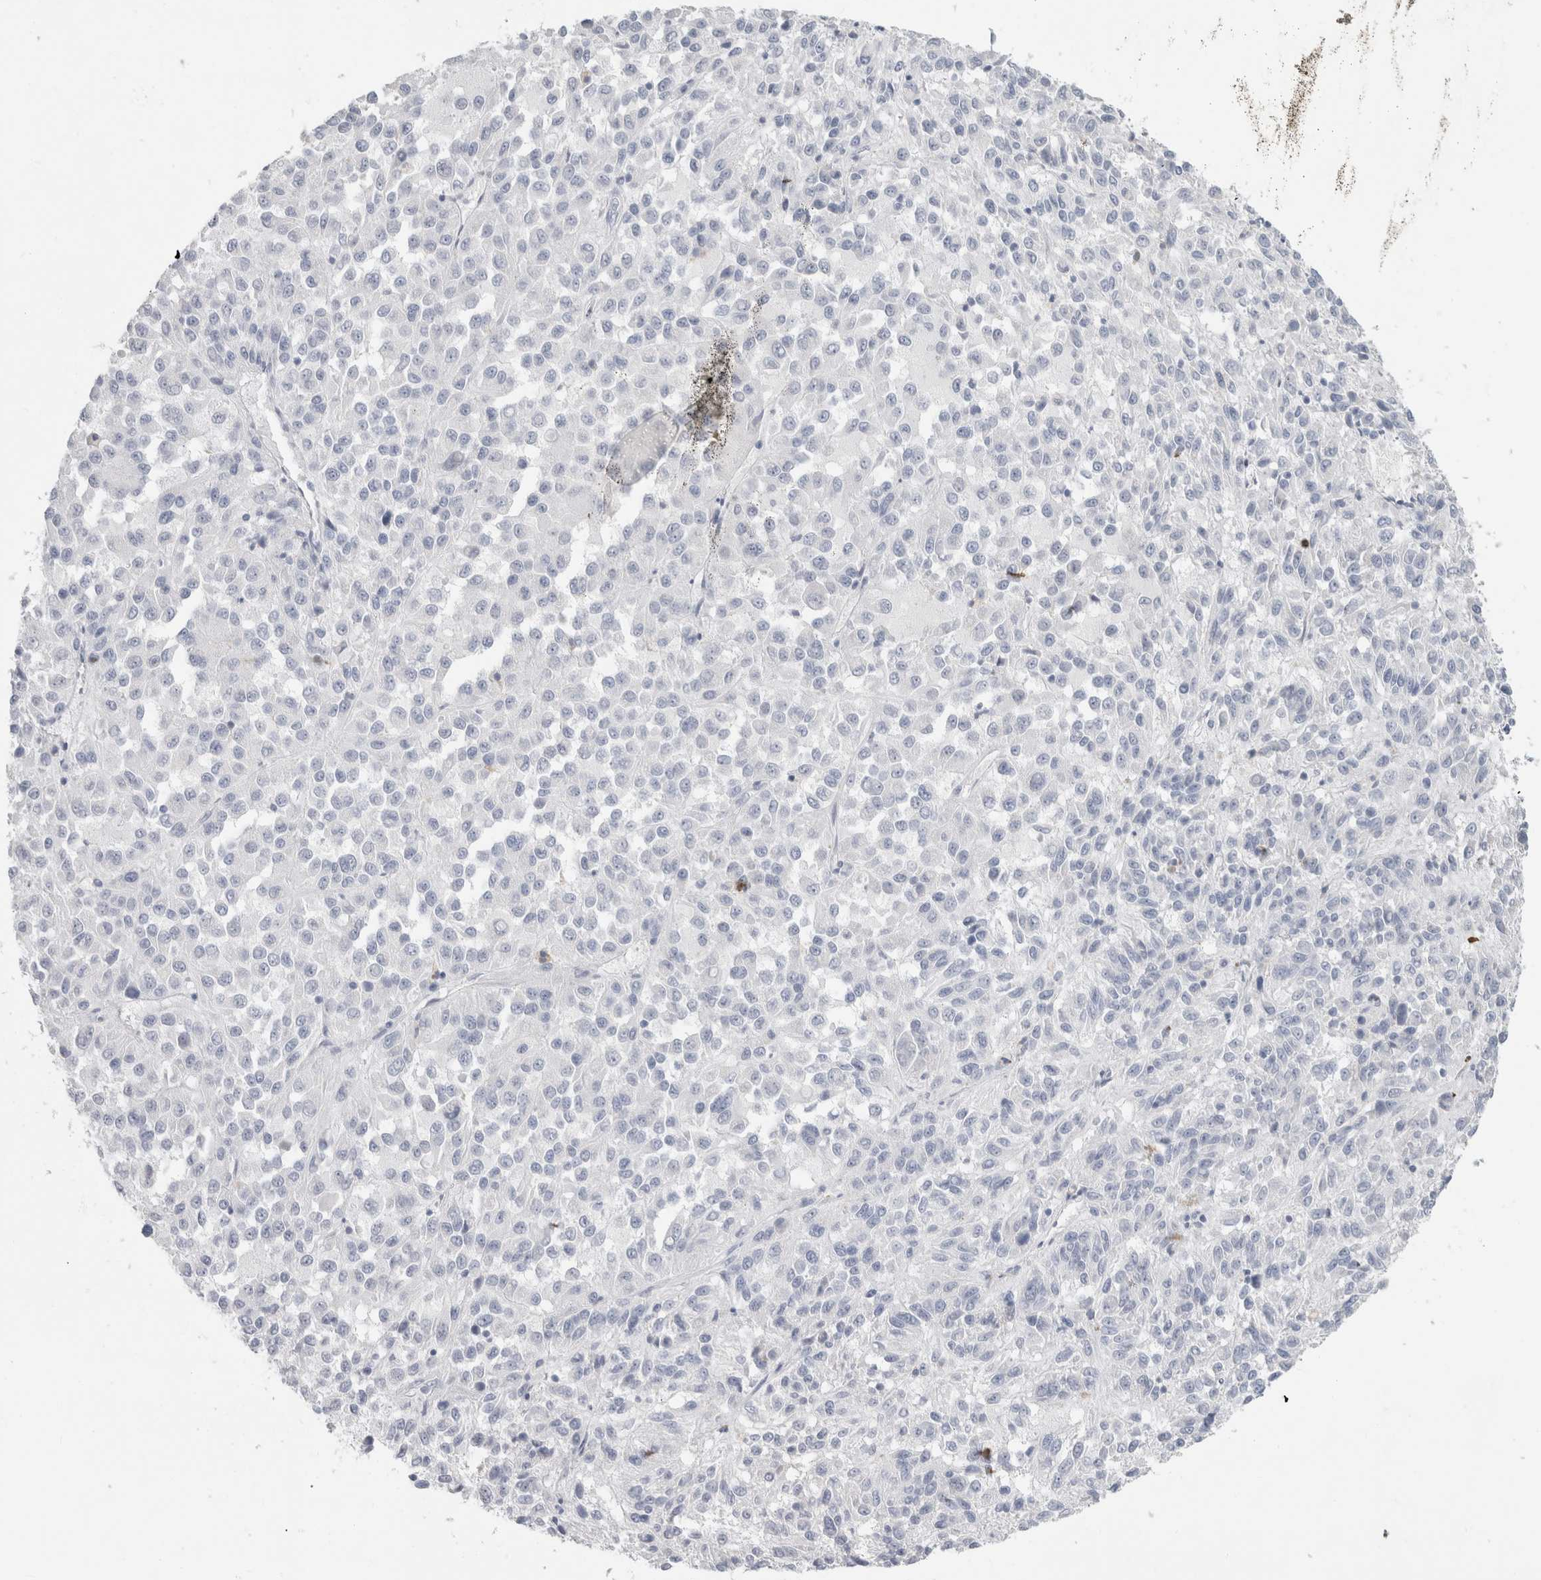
{"staining": {"intensity": "negative", "quantity": "none", "location": "none"}, "tissue": "melanoma", "cell_type": "Tumor cells", "image_type": "cancer", "snomed": [{"axis": "morphology", "description": "Malignant melanoma, Metastatic site"}, {"axis": "topography", "description": "Lung"}], "caption": "Tumor cells show no significant protein expression in malignant melanoma (metastatic site). (IHC, brightfield microscopy, high magnification).", "gene": "SLC6A1", "patient": {"sex": "male", "age": 64}}